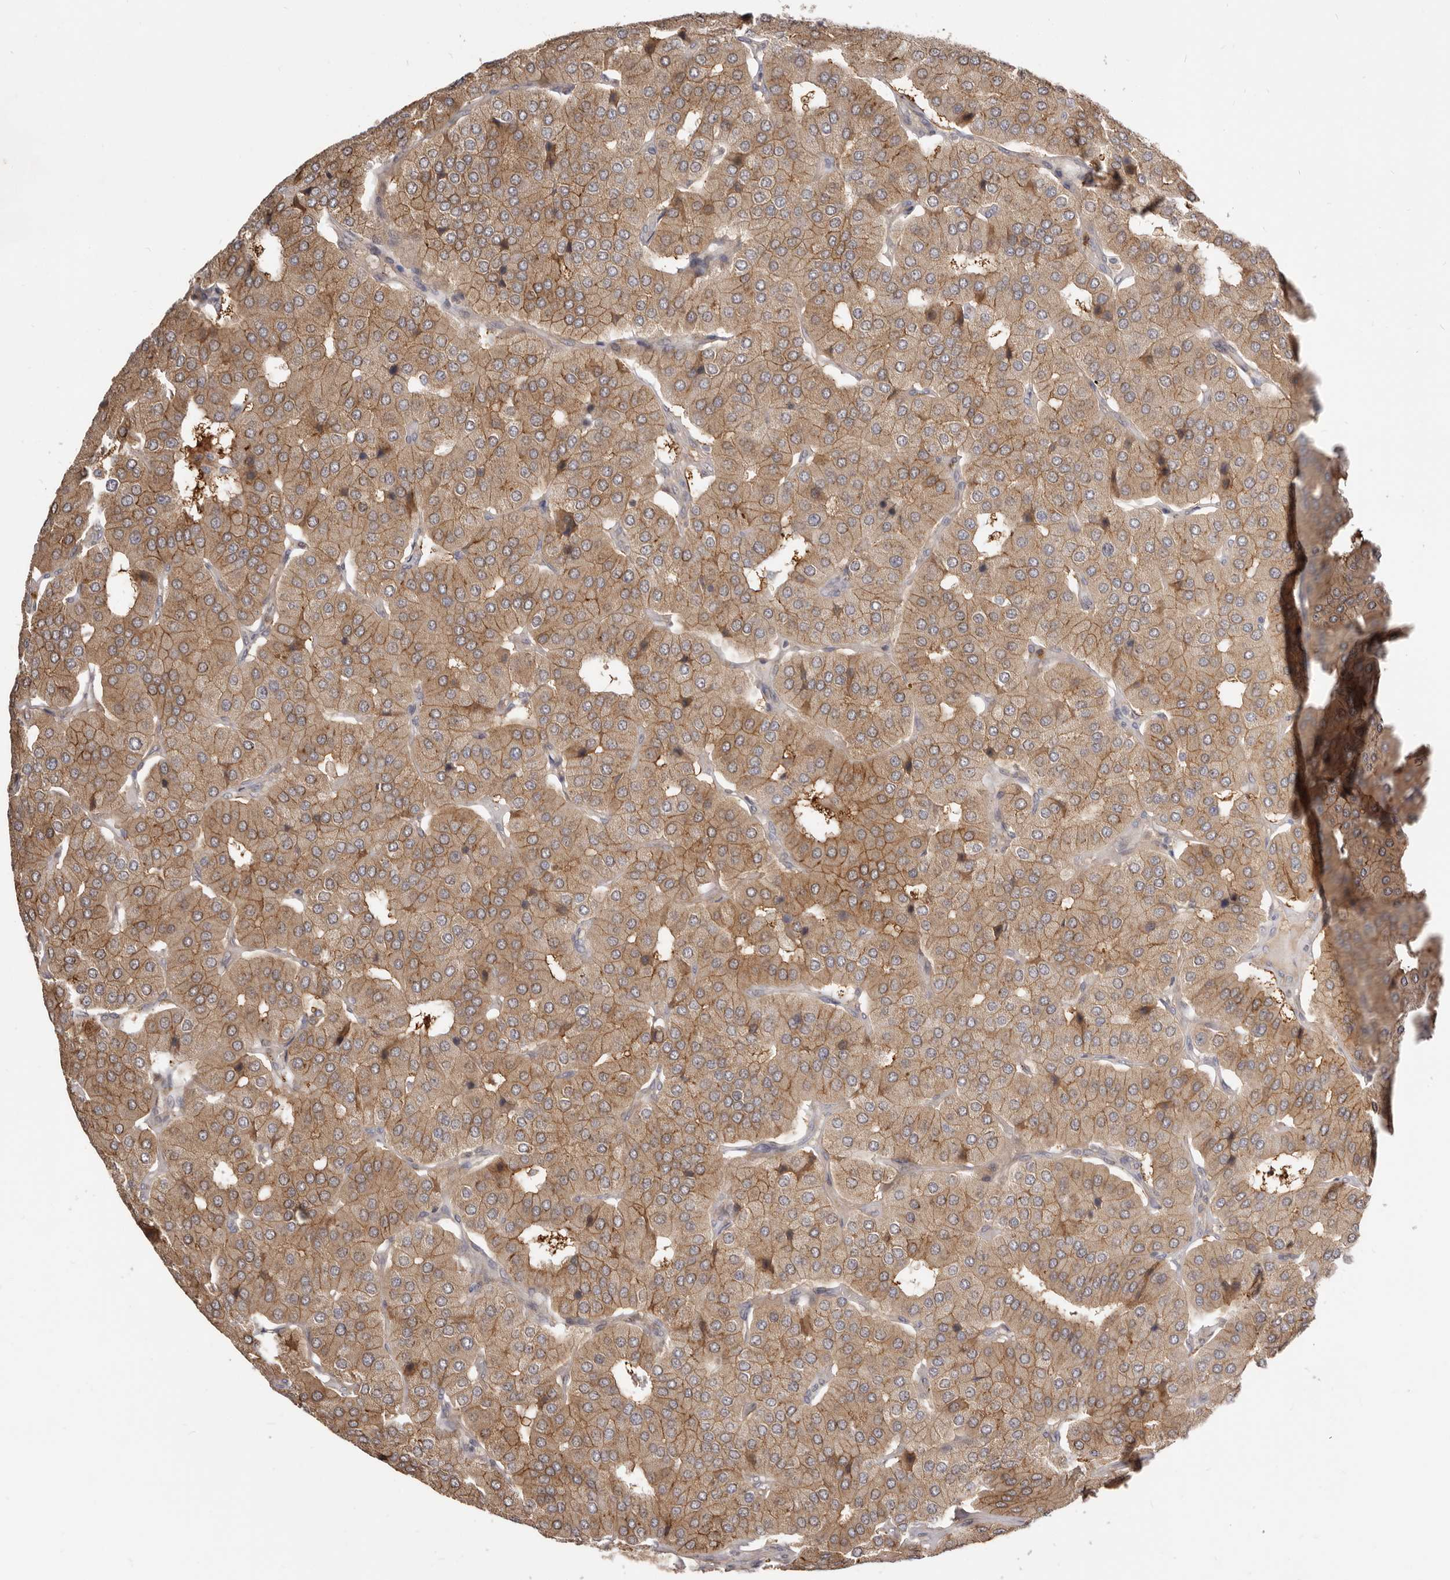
{"staining": {"intensity": "moderate", "quantity": ">75%", "location": "cytoplasmic/membranous"}, "tissue": "parathyroid gland", "cell_type": "Glandular cells", "image_type": "normal", "snomed": [{"axis": "morphology", "description": "Normal tissue, NOS"}, {"axis": "morphology", "description": "Adenoma, NOS"}, {"axis": "topography", "description": "Parathyroid gland"}], "caption": "The immunohistochemical stain labels moderate cytoplasmic/membranous expression in glandular cells of benign parathyroid gland.", "gene": "TC2N", "patient": {"sex": "female", "age": 86}}